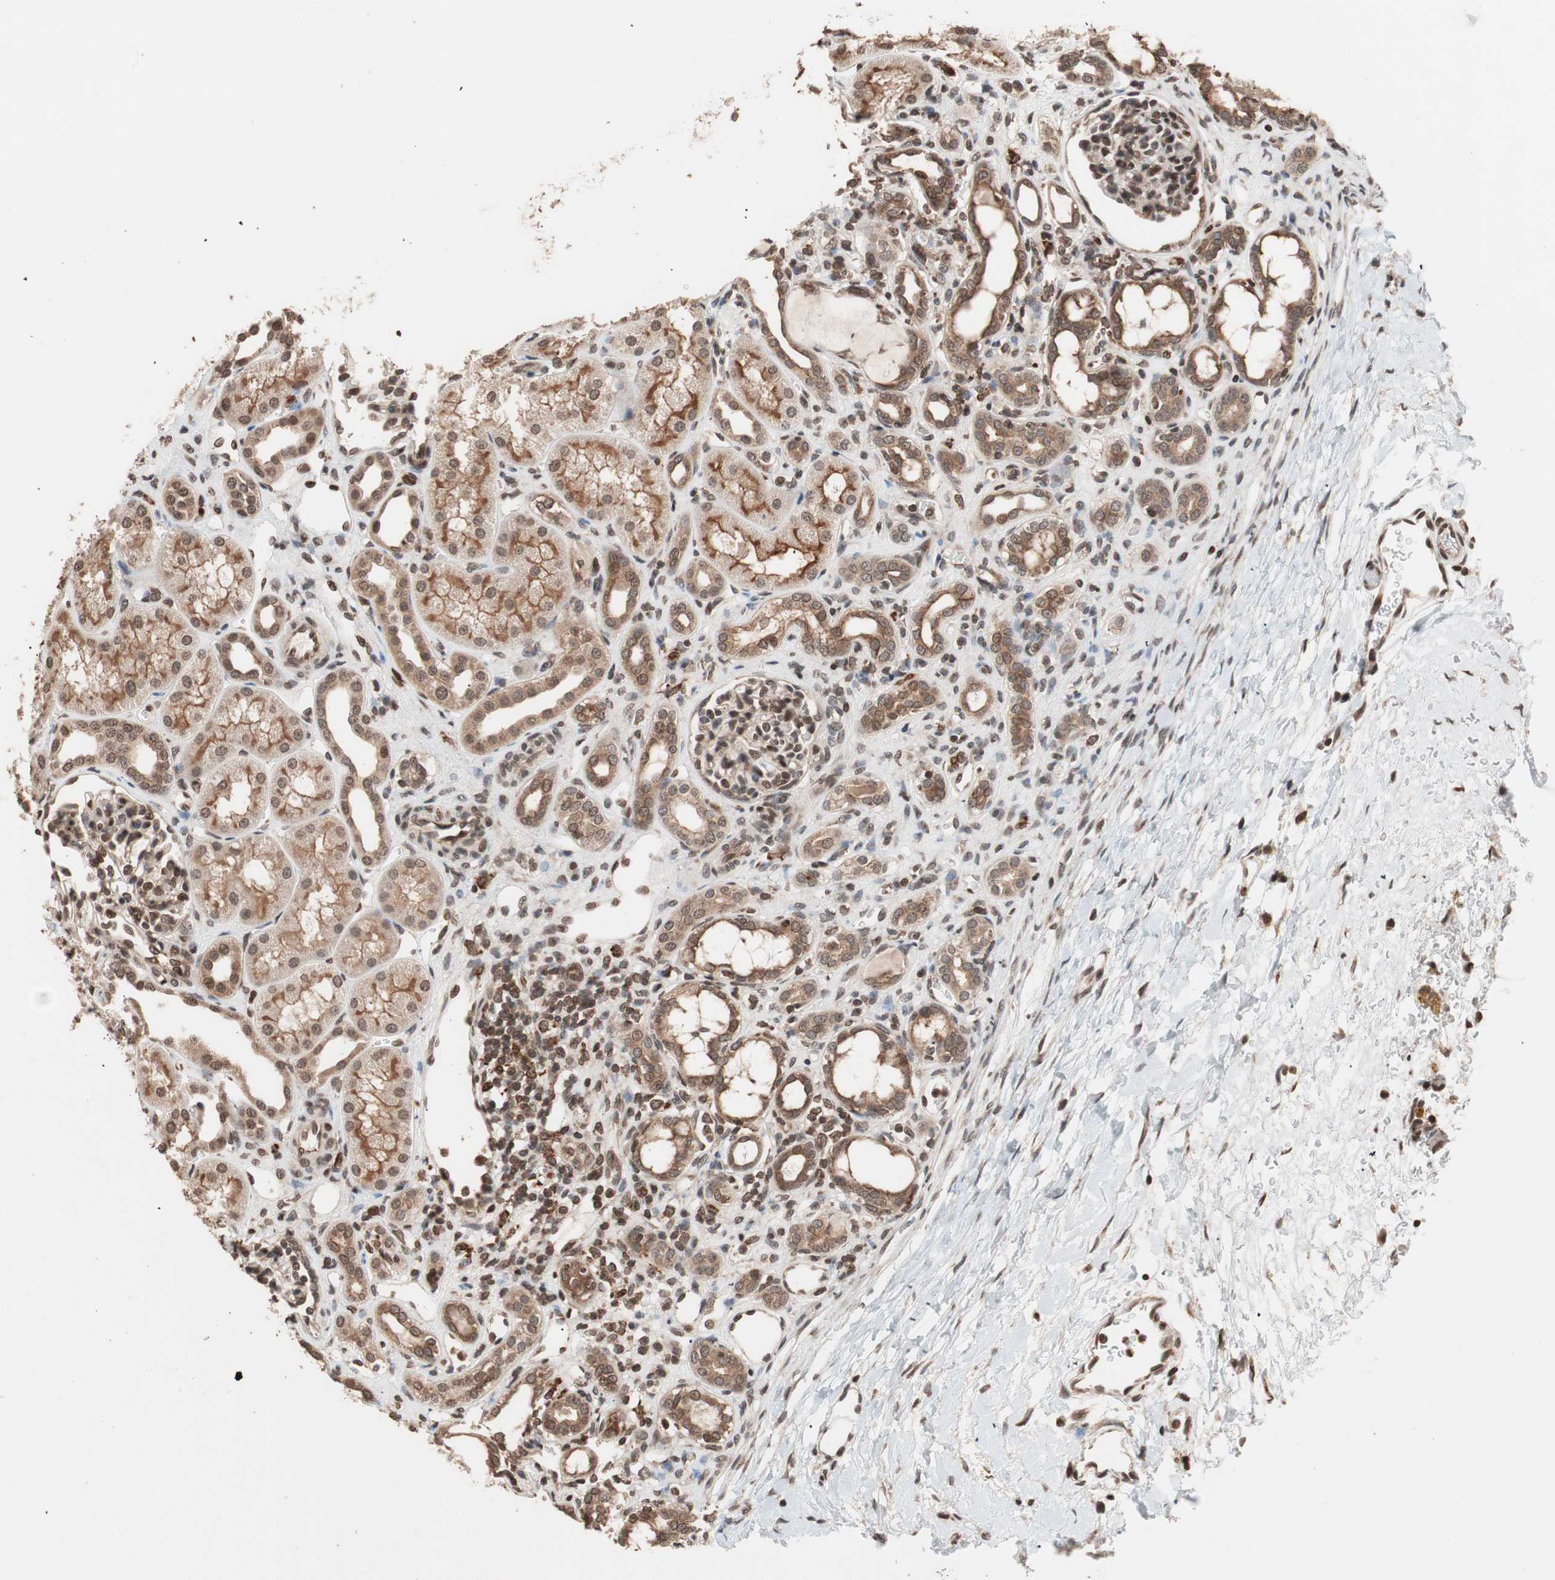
{"staining": {"intensity": "strong", "quantity": ">75%", "location": "nuclear"}, "tissue": "kidney", "cell_type": "Cells in glomeruli", "image_type": "normal", "snomed": [{"axis": "morphology", "description": "Normal tissue, NOS"}, {"axis": "topography", "description": "Kidney"}], "caption": "Immunohistochemistry photomicrograph of benign human kidney stained for a protein (brown), which demonstrates high levels of strong nuclear positivity in approximately >75% of cells in glomeruli.", "gene": "ZFC3H1", "patient": {"sex": "male", "age": 7}}